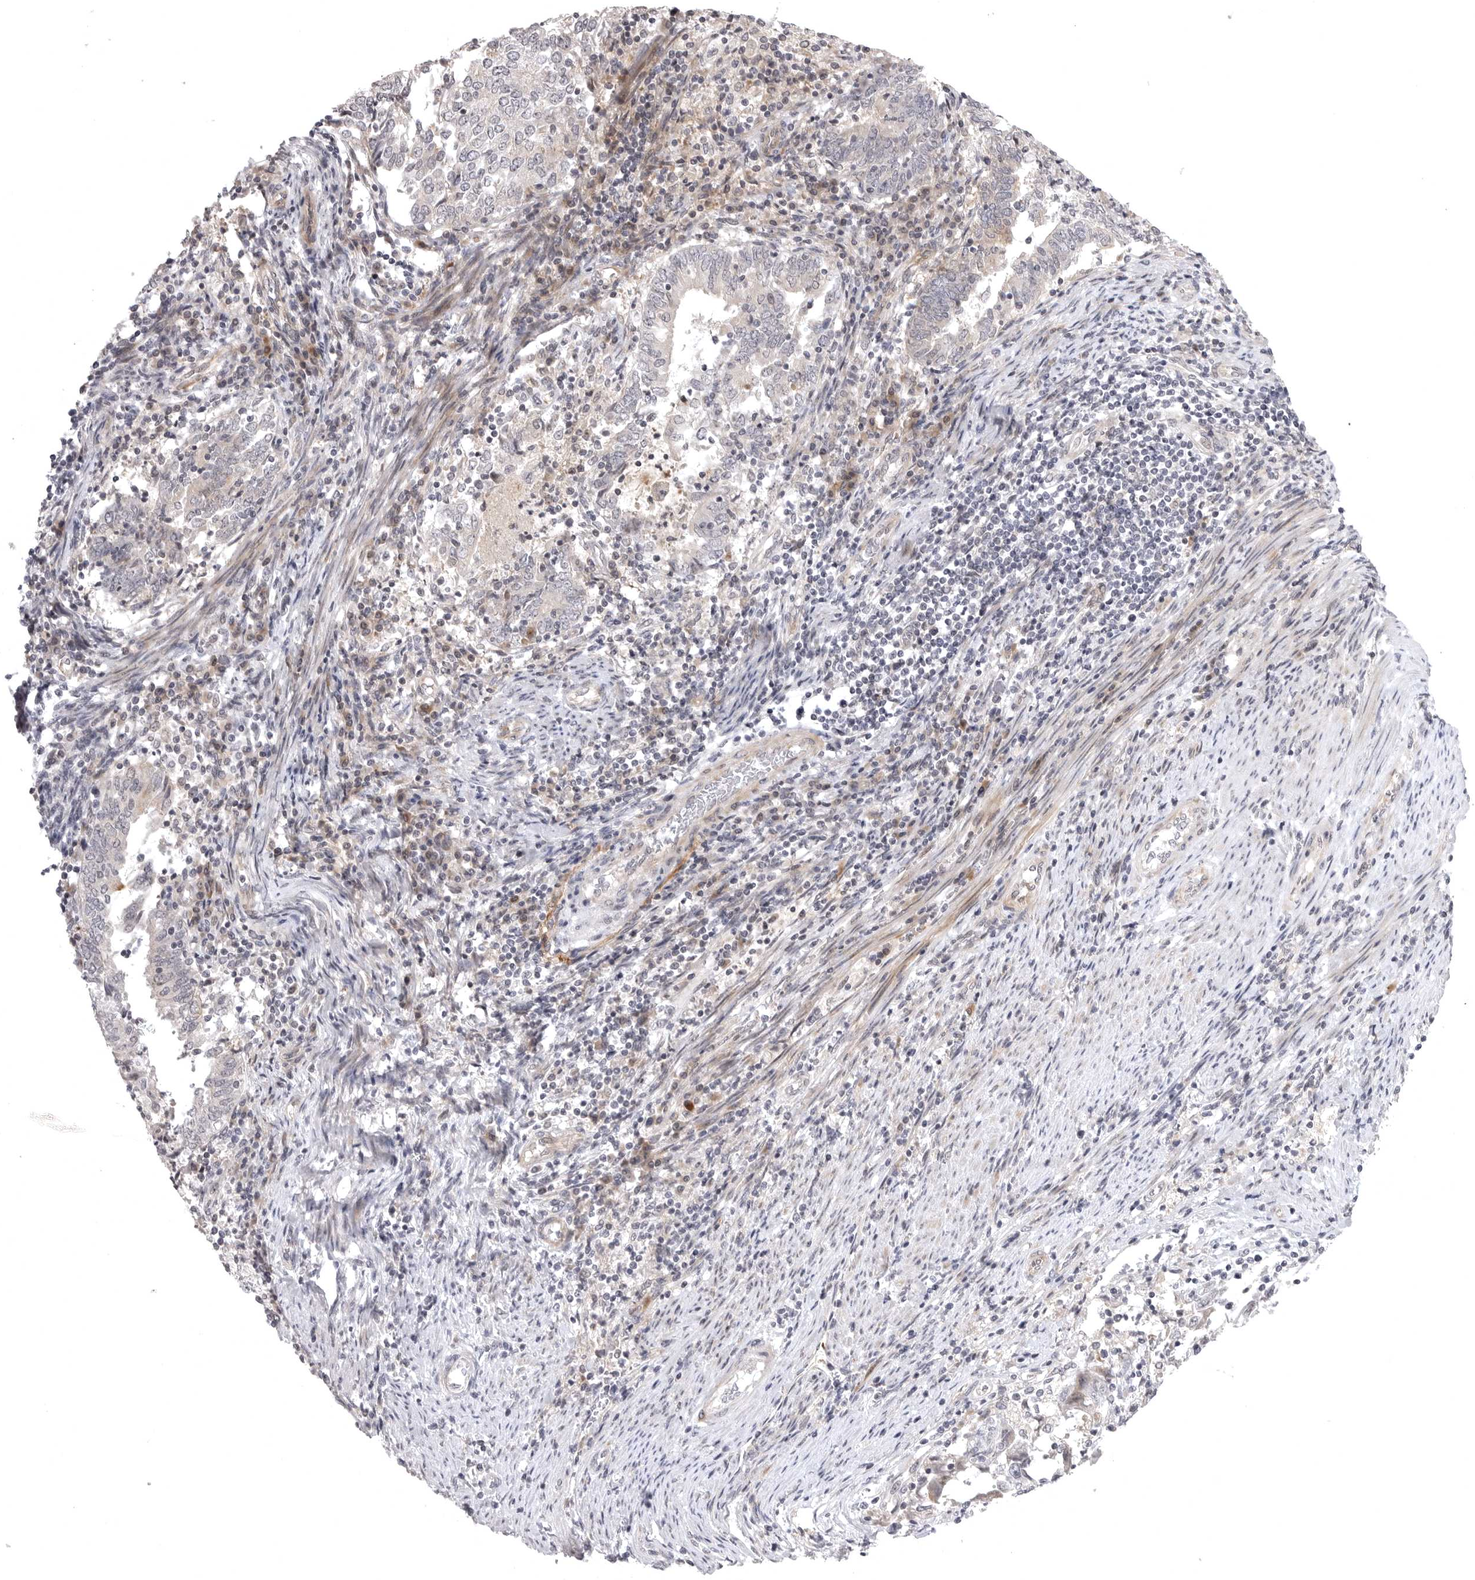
{"staining": {"intensity": "negative", "quantity": "none", "location": "none"}, "tissue": "endometrial cancer", "cell_type": "Tumor cells", "image_type": "cancer", "snomed": [{"axis": "morphology", "description": "Adenocarcinoma, NOS"}, {"axis": "topography", "description": "Endometrium"}], "caption": "Immunohistochemical staining of adenocarcinoma (endometrial) demonstrates no significant positivity in tumor cells. The staining was performed using DAB to visualize the protein expression in brown, while the nuclei were stained in blue with hematoxylin (Magnification: 20x).", "gene": "CD300LD", "patient": {"sex": "female", "age": 80}}